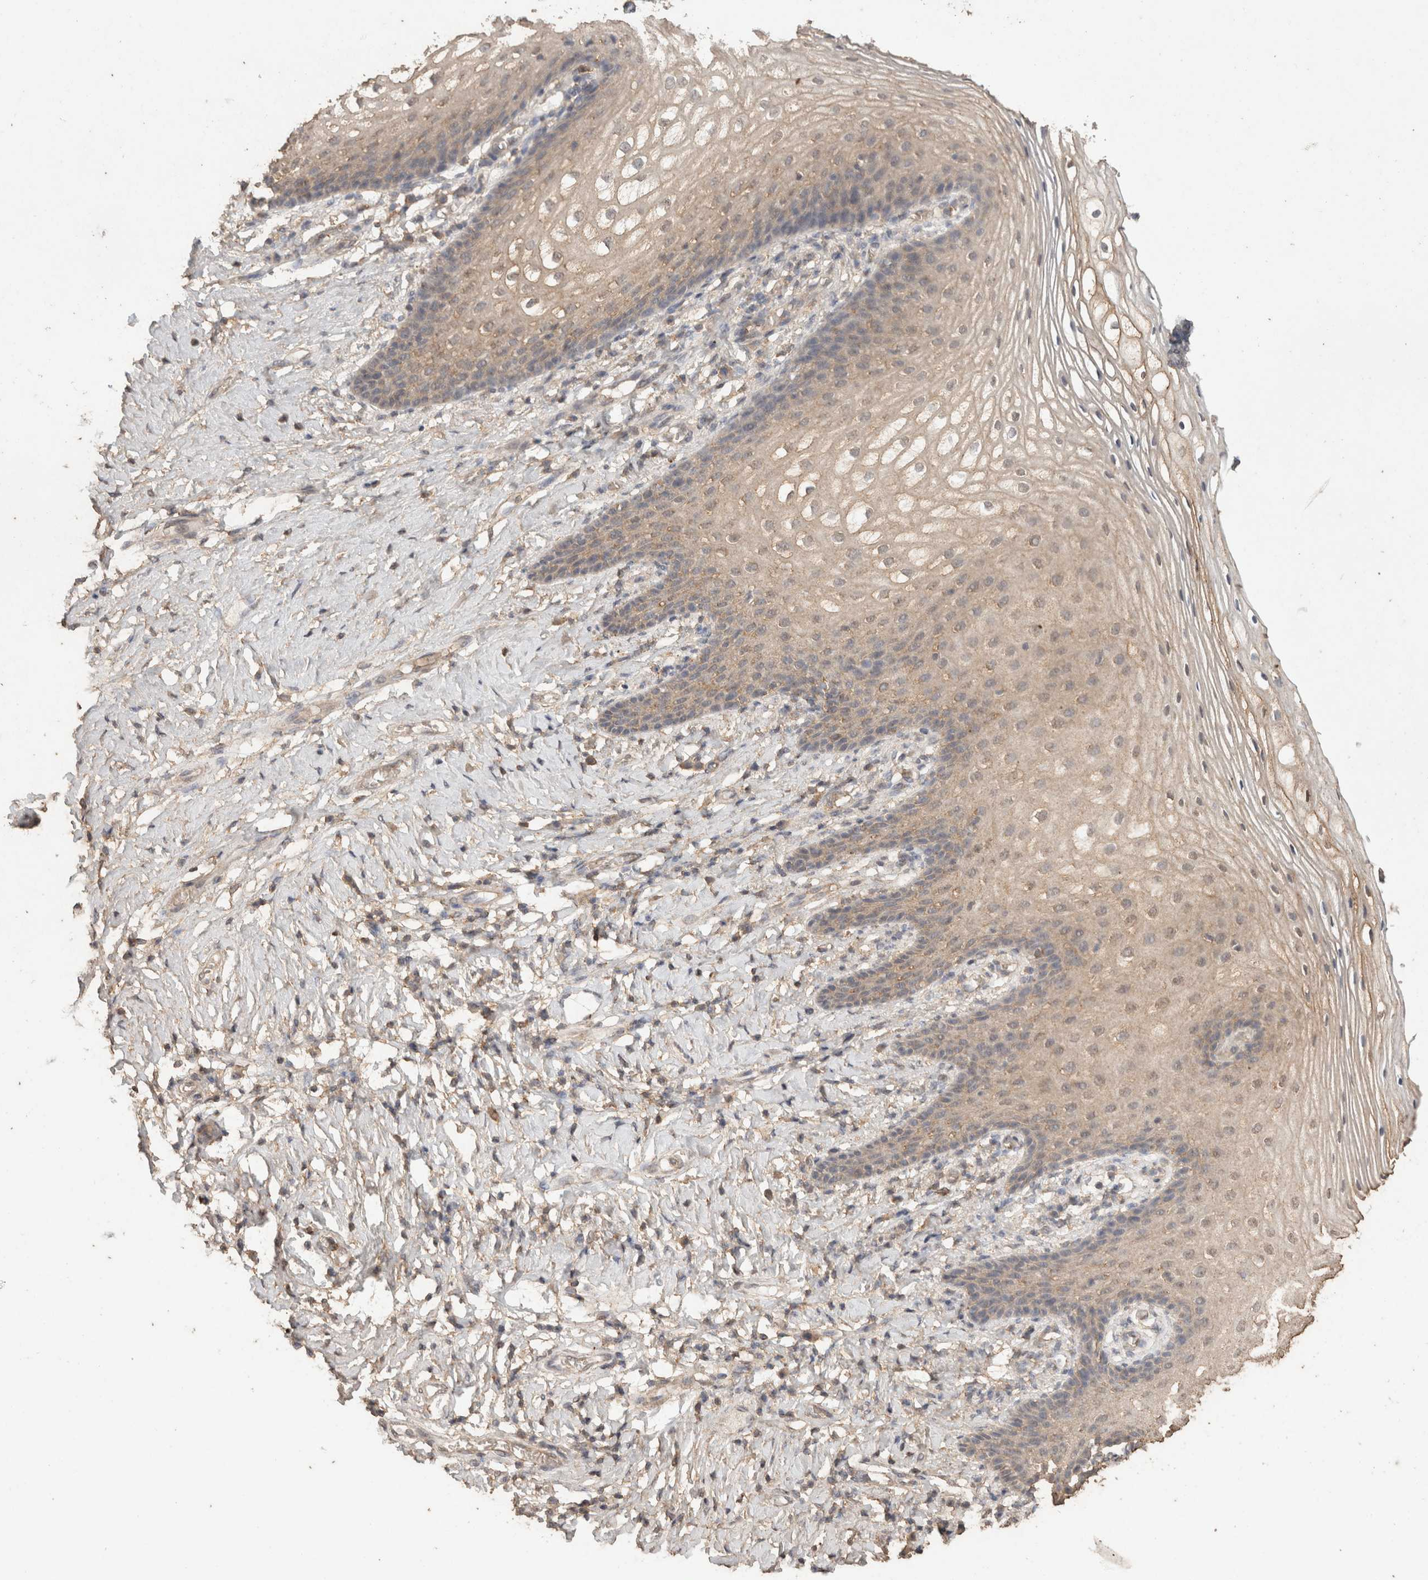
{"staining": {"intensity": "weak", "quantity": "<25%", "location": "cytoplasmic/membranous"}, "tissue": "vagina", "cell_type": "Squamous epithelial cells", "image_type": "normal", "snomed": [{"axis": "morphology", "description": "Normal tissue, NOS"}, {"axis": "topography", "description": "Vagina"}], "caption": "Human vagina stained for a protein using immunohistochemistry displays no staining in squamous epithelial cells.", "gene": "CX3CL1", "patient": {"sex": "female", "age": 60}}